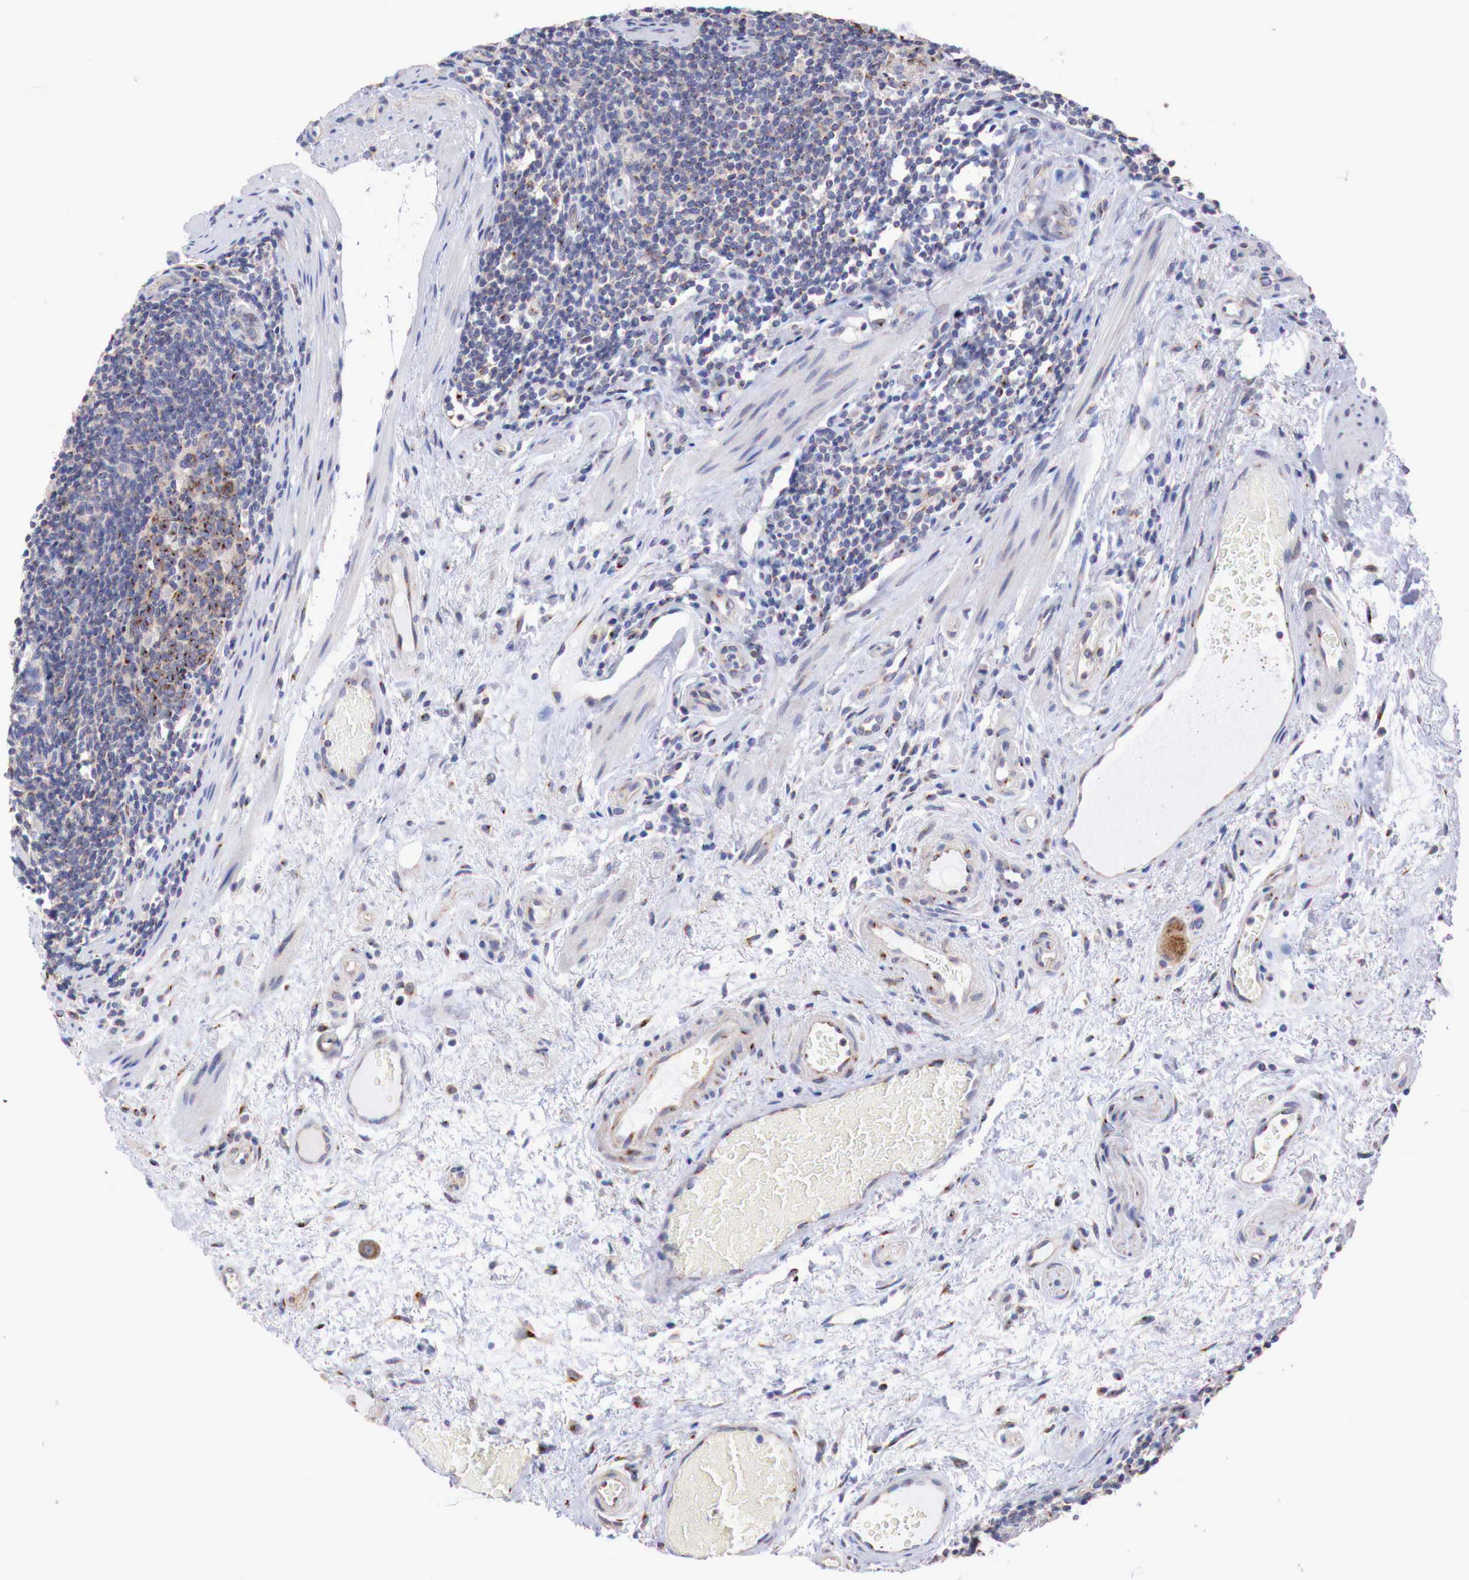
{"staining": {"intensity": "weak", "quantity": ">75%", "location": "cytoplasmic/membranous"}, "tissue": "colon", "cell_type": "Endothelial cells", "image_type": "normal", "snomed": [{"axis": "morphology", "description": "Normal tissue, NOS"}, {"axis": "topography", "description": "Colon"}], "caption": "Immunohistochemical staining of unremarkable colon shows >75% levels of weak cytoplasmic/membranous protein positivity in approximately >75% of endothelial cells. (DAB = brown stain, brightfield microscopy at high magnification).", "gene": "SYAP1", "patient": {"sex": "male", "age": 1}}